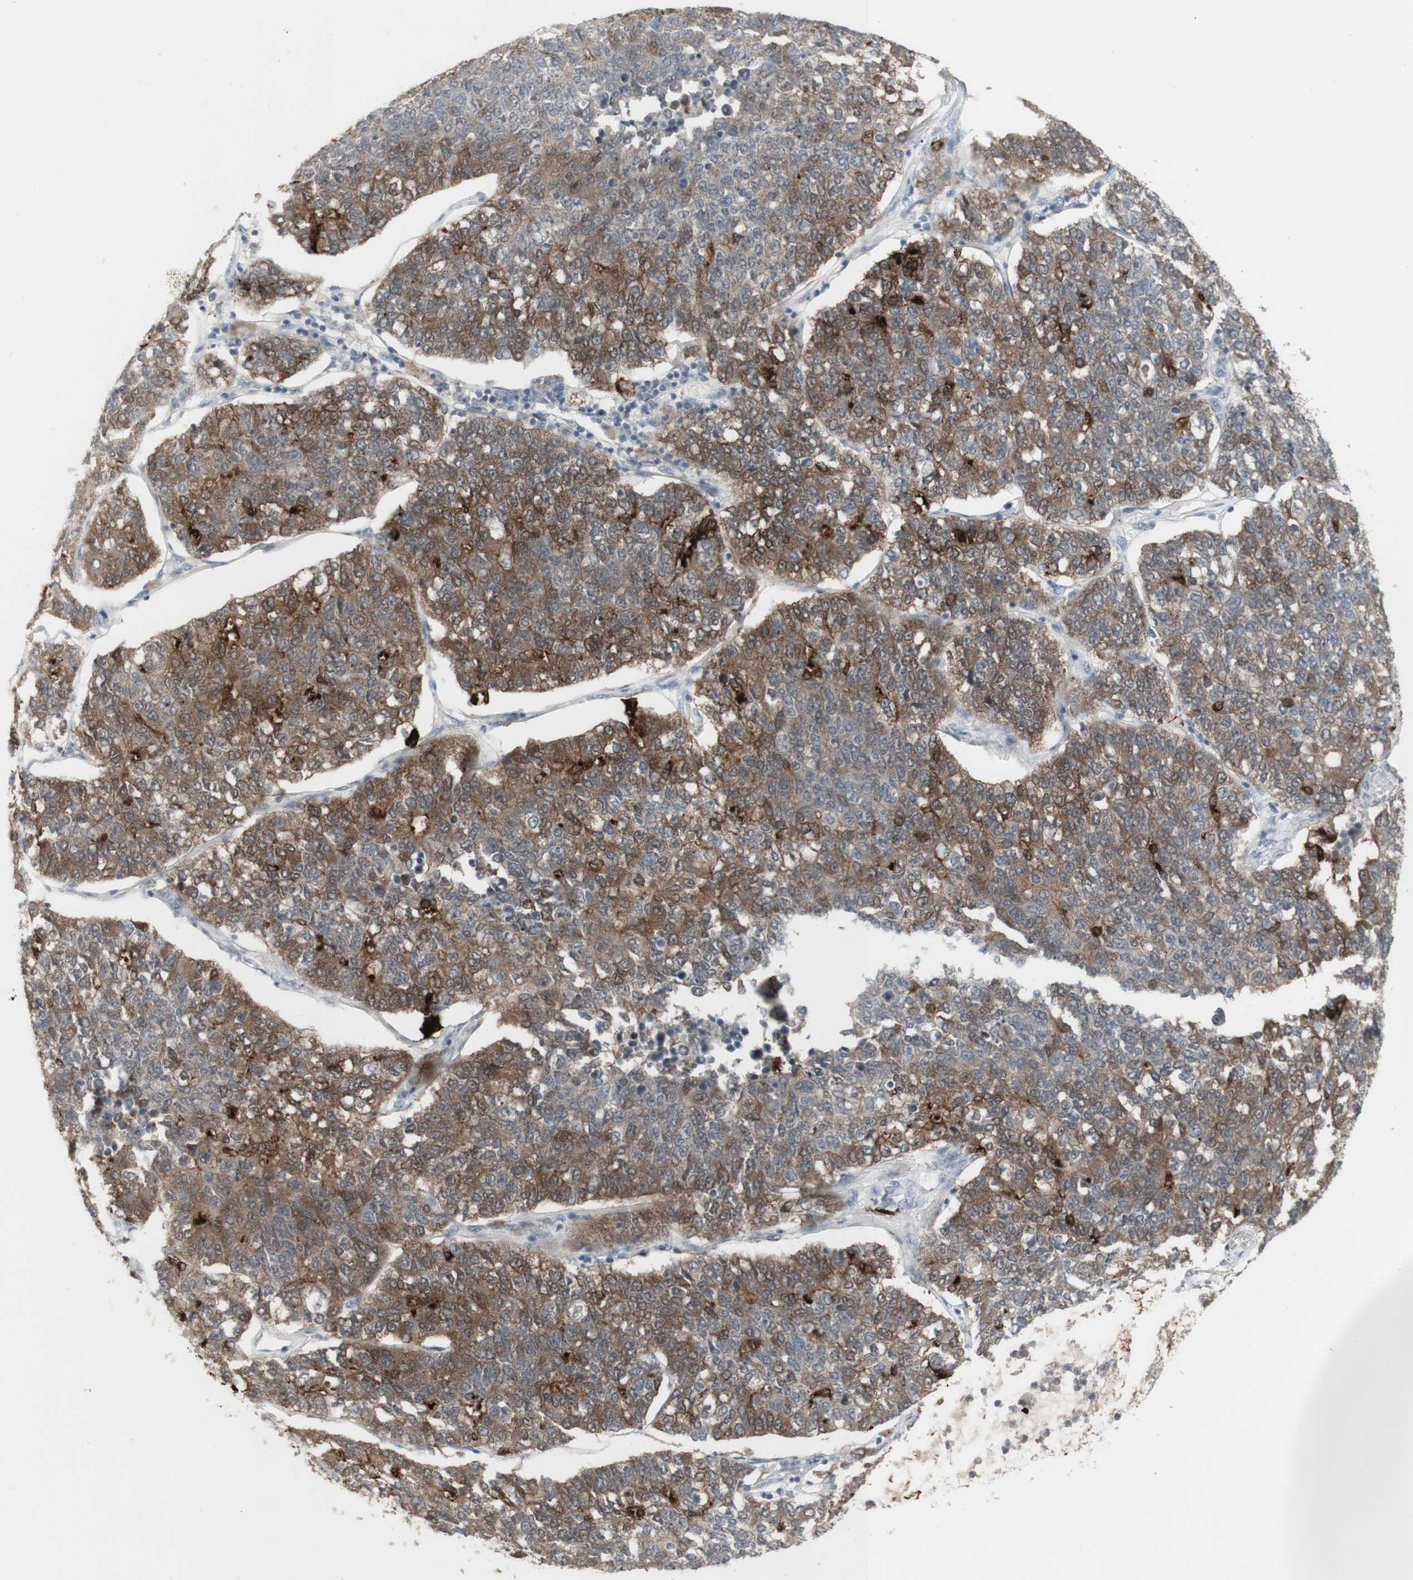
{"staining": {"intensity": "moderate", "quantity": ">75%", "location": "cytoplasmic/membranous"}, "tissue": "lung cancer", "cell_type": "Tumor cells", "image_type": "cancer", "snomed": [{"axis": "morphology", "description": "Adenocarcinoma, NOS"}, {"axis": "topography", "description": "Lung"}], "caption": "Protein expression analysis of lung cancer shows moderate cytoplasmic/membranous expression in about >75% of tumor cells.", "gene": "C1orf116", "patient": {"sex": "male", "age": 49}}